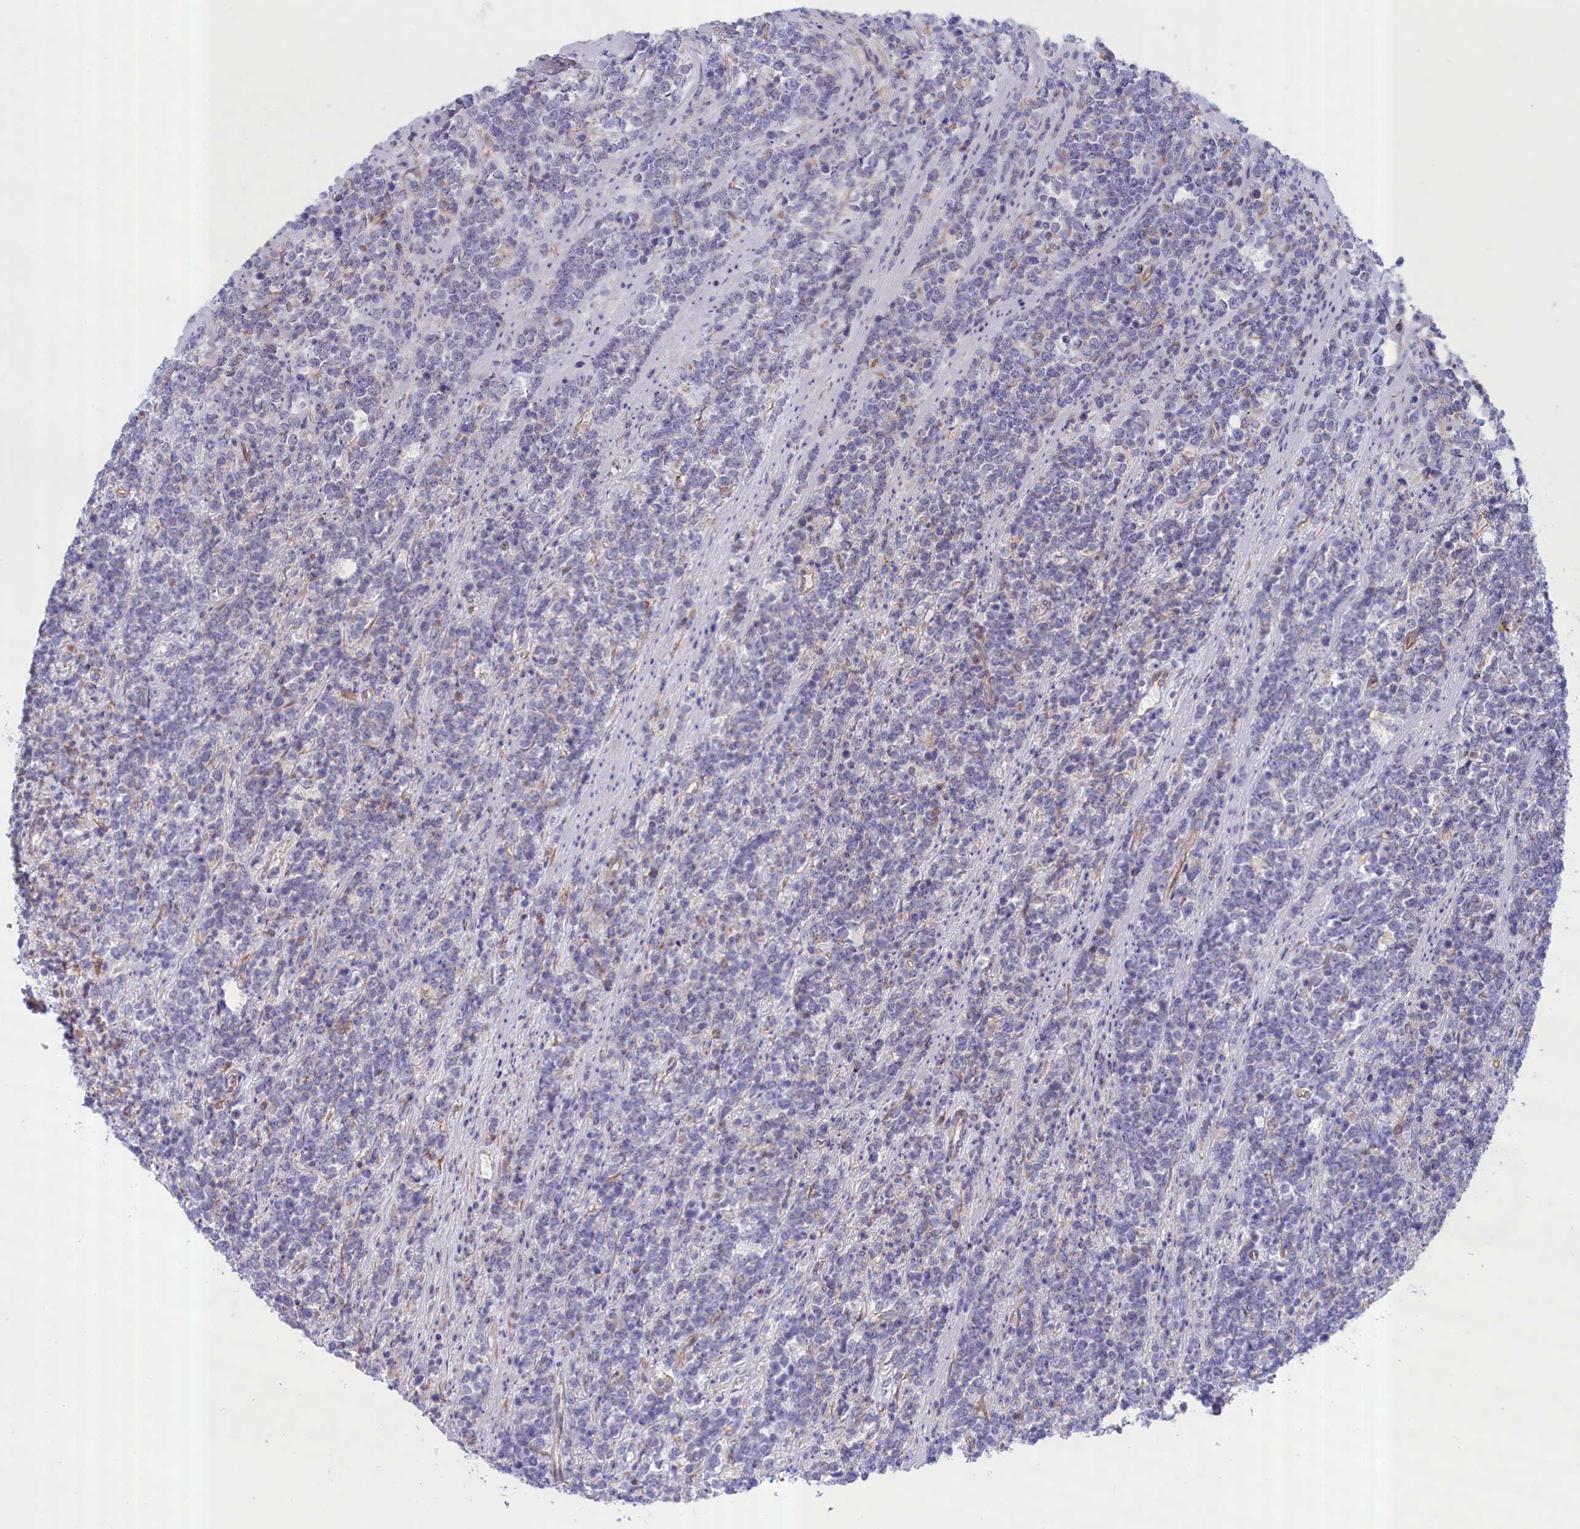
{"staining": {"intensity": "negative", "quantity": "none", "location": "none"}, "tissue": "lymphoma", "cell_type": "Tumor cells", "image_type": "cancer", "snomed": [{"axis": "morphology", "description": "Malignant lymphoma, non-Hodgkin's type, High grade"}, {"axis": "topography", "description": "Small intestine"}], "caption": "High power microscopy image of an immunohistochemistry micrograph of malignant lymphoma, non-Hodgkin's type (high-grade), revealing no significant staining in tumor cells. (Immunohistochemistry, brightfield microscopy, high magnification).", "gene": "ABCC12", "patient": {"sex": "male", "age": 8}}